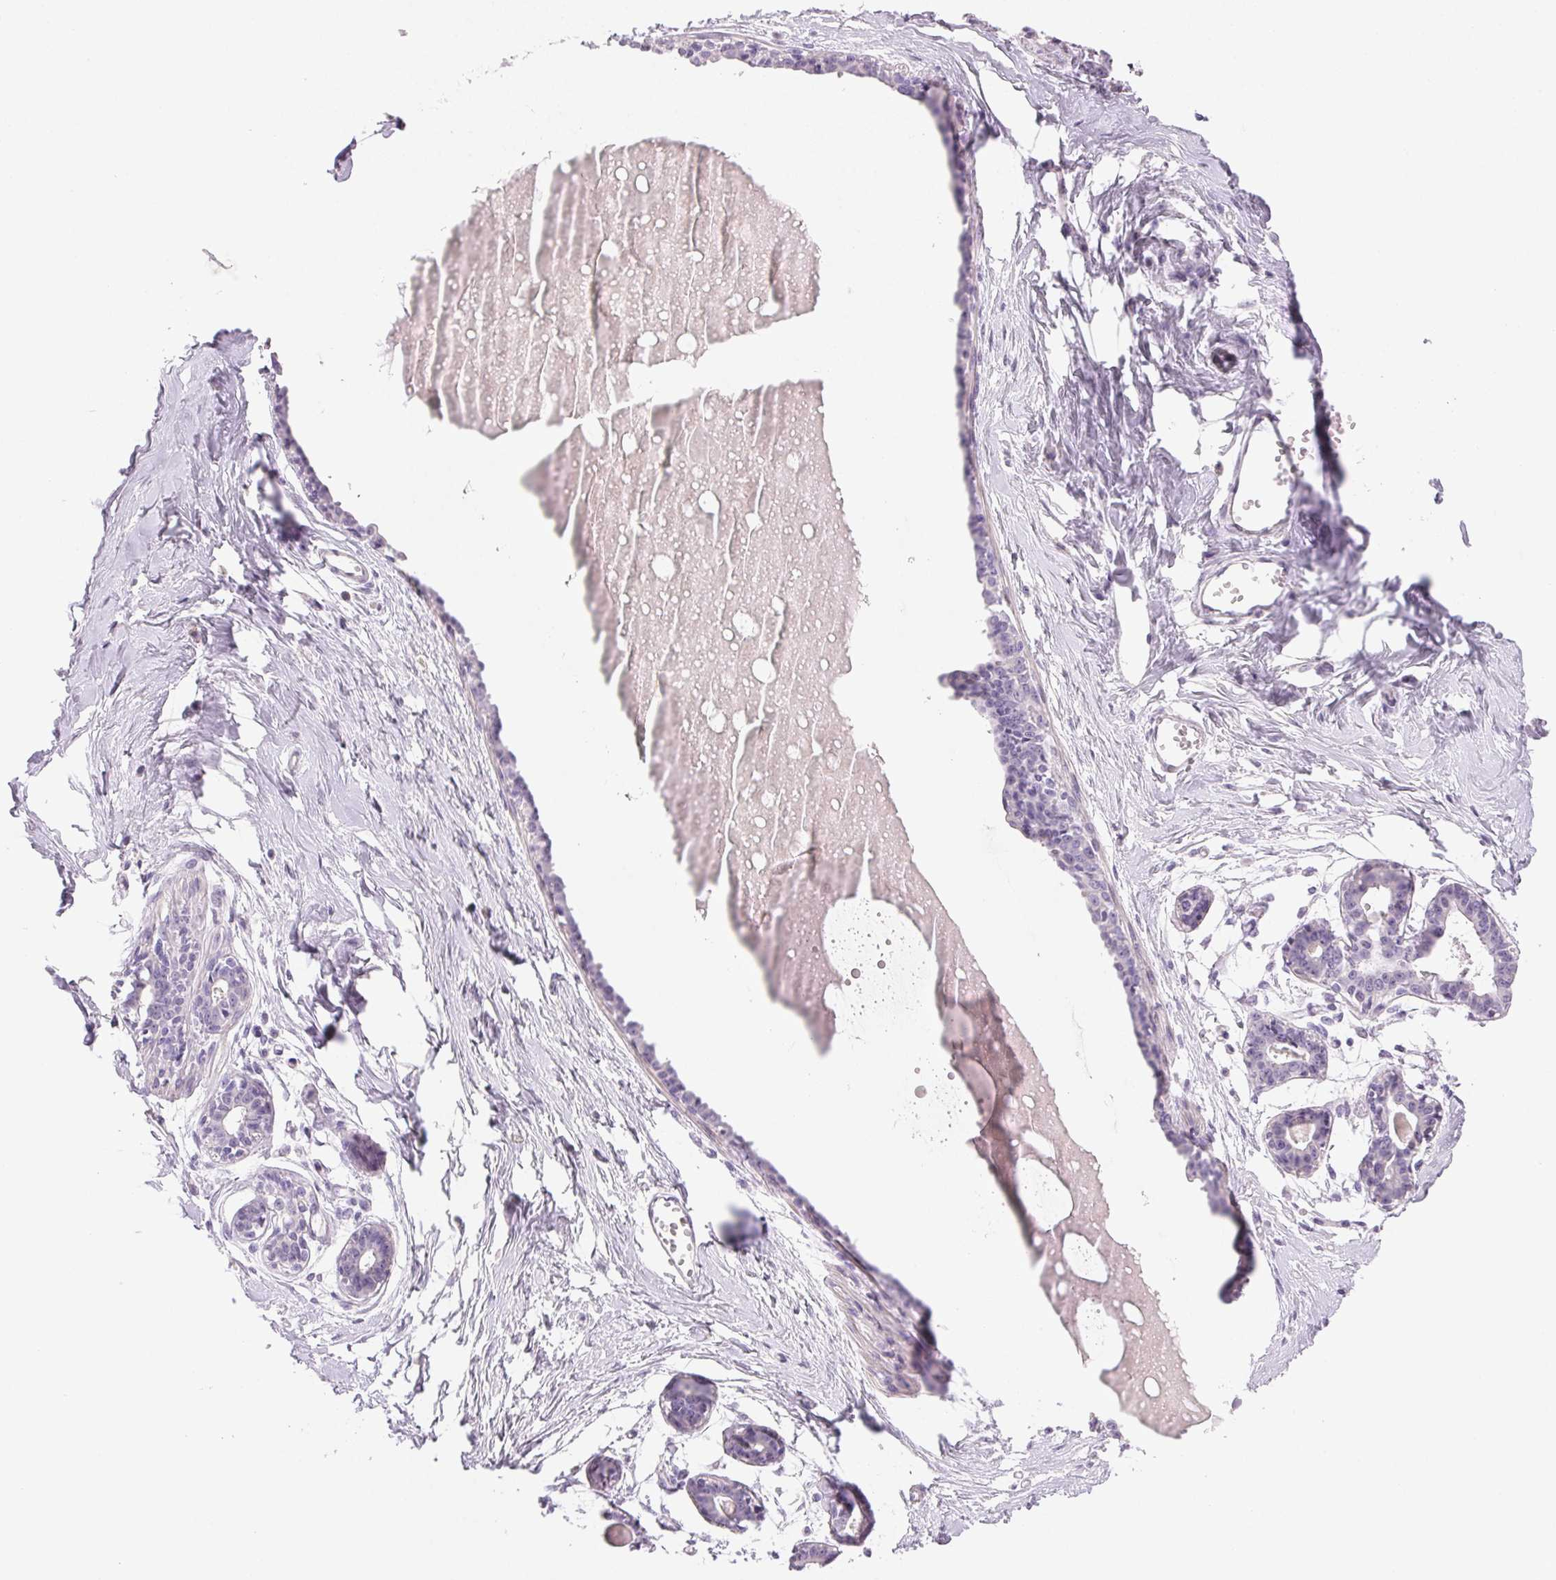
{"staining": {"intensity": "negative", "quantity": "none", "location": "none"}, "tissue": "breast", "cell_type": "Adipocytes", "image_type": "normal", "snomed": [{"axis": "morphology", "description": "Normal tissue, NOS"}, {"axis": "topography", "description": "Breast"}], "caption": "The histopathology image shows no significant expression in adipocytes of breast.", "gene": "BPIFB2", "patient": {"sex": "female", "age": 45}}